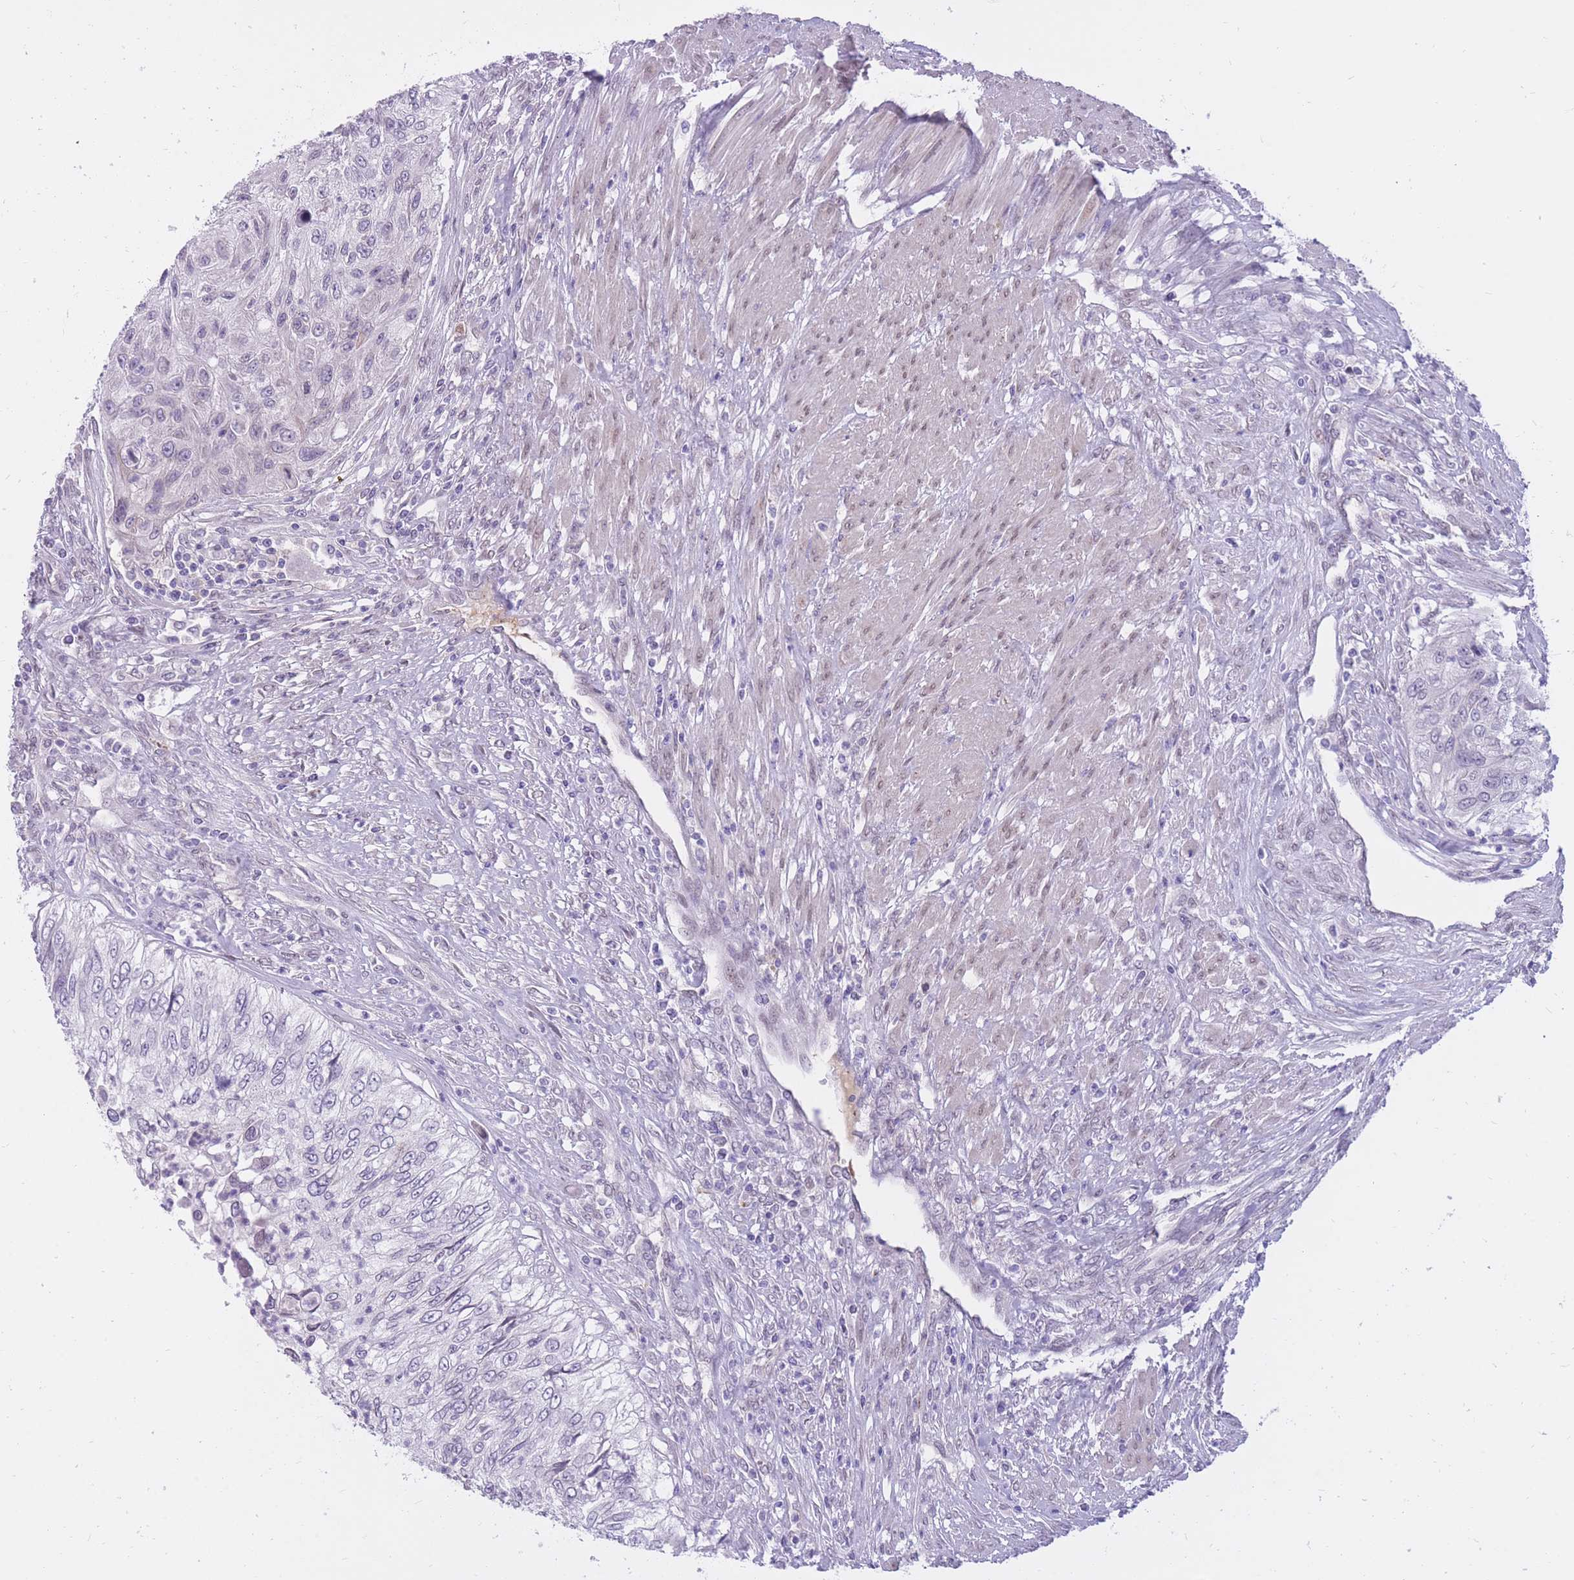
{"staining": {"intensity": "negative", "quantity": "none", "location": "none"}, "tissue": "urothelial cancer", "cell_type": "Tumor cells", "image_type": "cancer", "snomed": [{"axis": "morphology", "description": "Urothelial carcinoma, High grade"}, {"axis": "topography", "description": "Urinary bladder"}], "caption": "This is a photomicrograph of immunohistochemistry staining of urothelial cancer, which shows no expression in tumor cells.", "gene": "HOOK2", "patient": {"sex": "female", "age": 60}}